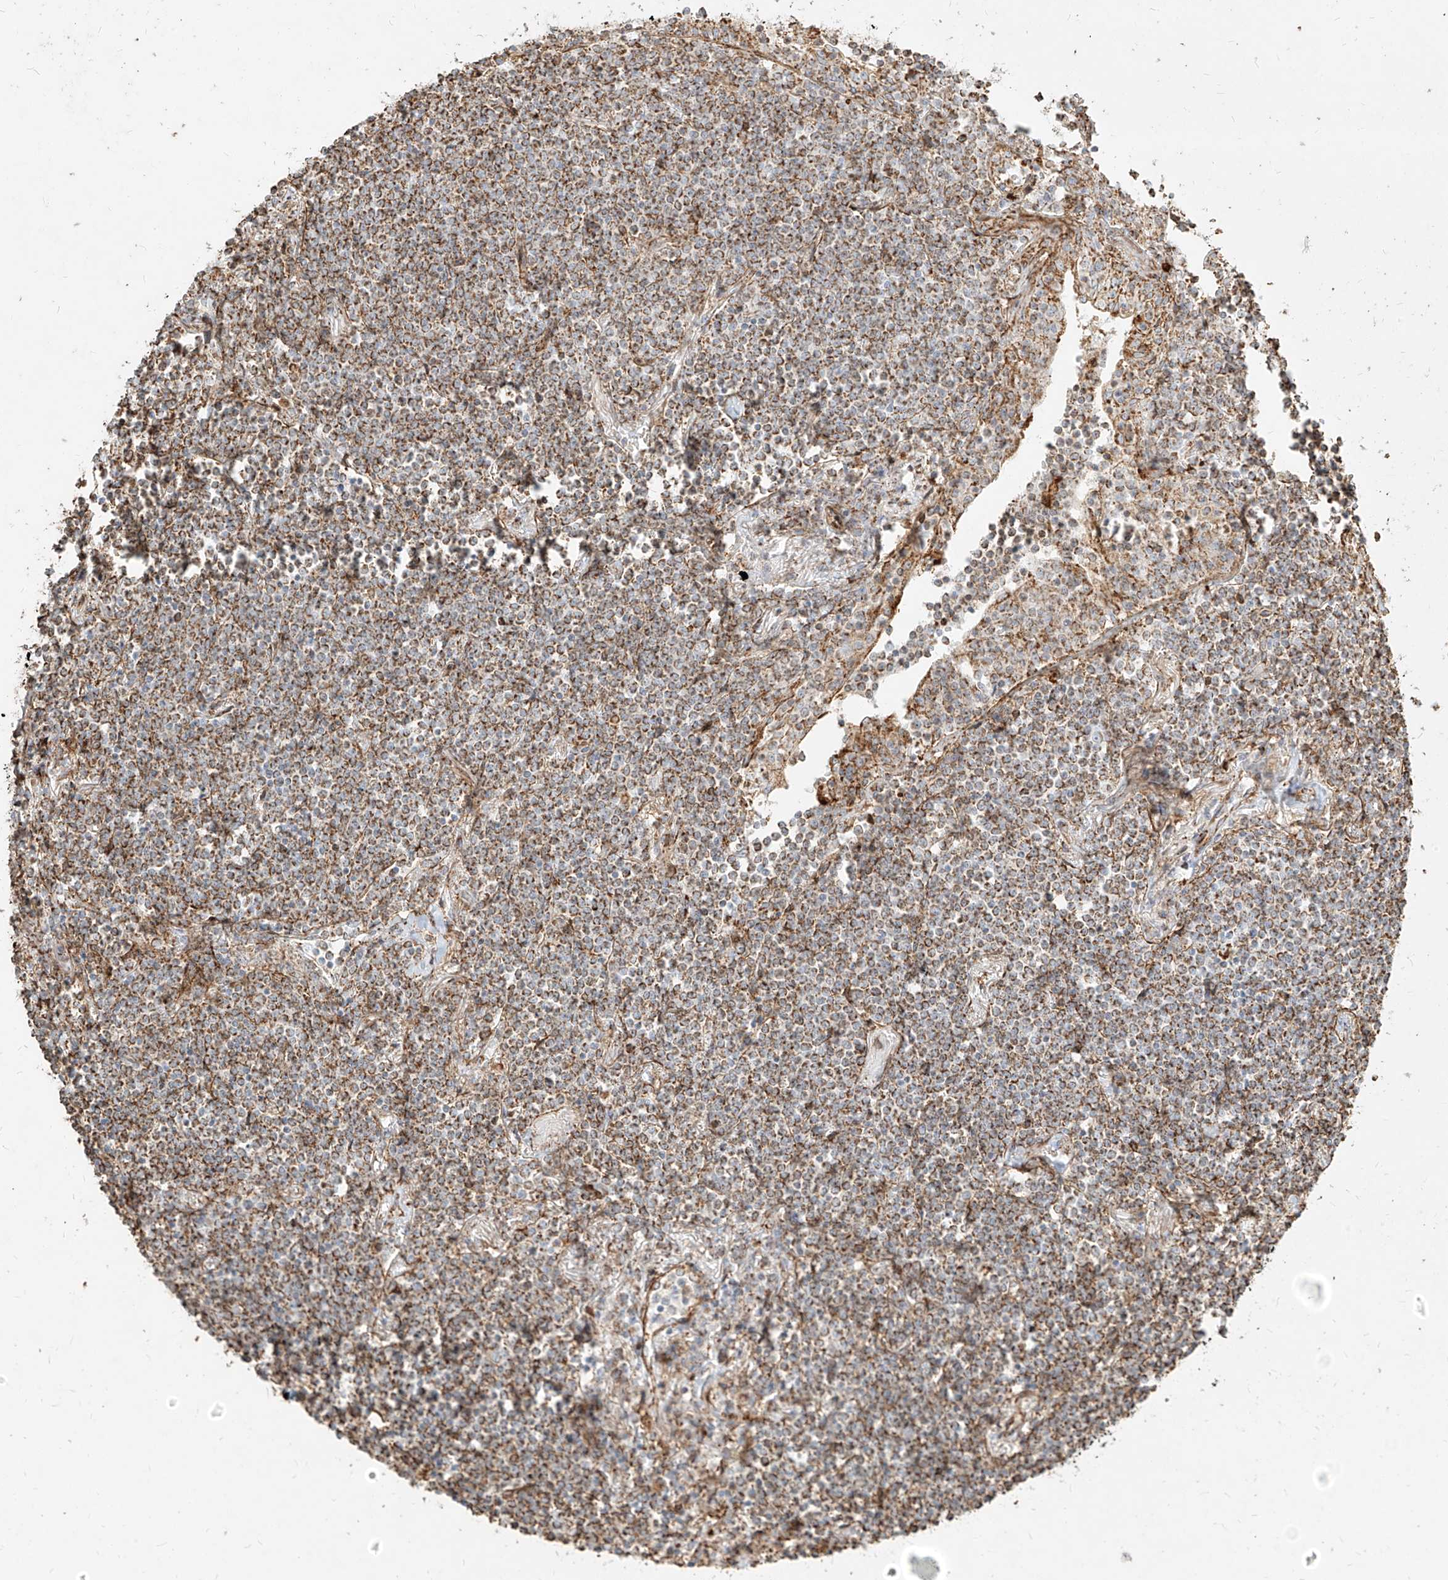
{"staining": {"intensity": "moderate", "quantity": ">75%", "location": "cytoplasmic/membranous"}, "tissue": "lymphoma", "cell_type": "Tumor cells", "image_type": "cancer", "snomed": [{"axis": "morphology", "description": "Malignant lymphoma, non-Hodgkin's type, Low grade"}, {"axis": "topography", "description": "Lung"}], "caption": "Protein staining of malignant lymphoma, non-Hodgkin's type (low-grade) tissue displays moderate cytoplasmic/membranous expression in approximately >75% of tumor cells.", "gene": "MTX2", "patient": {"sex": "female", "age": 71}}